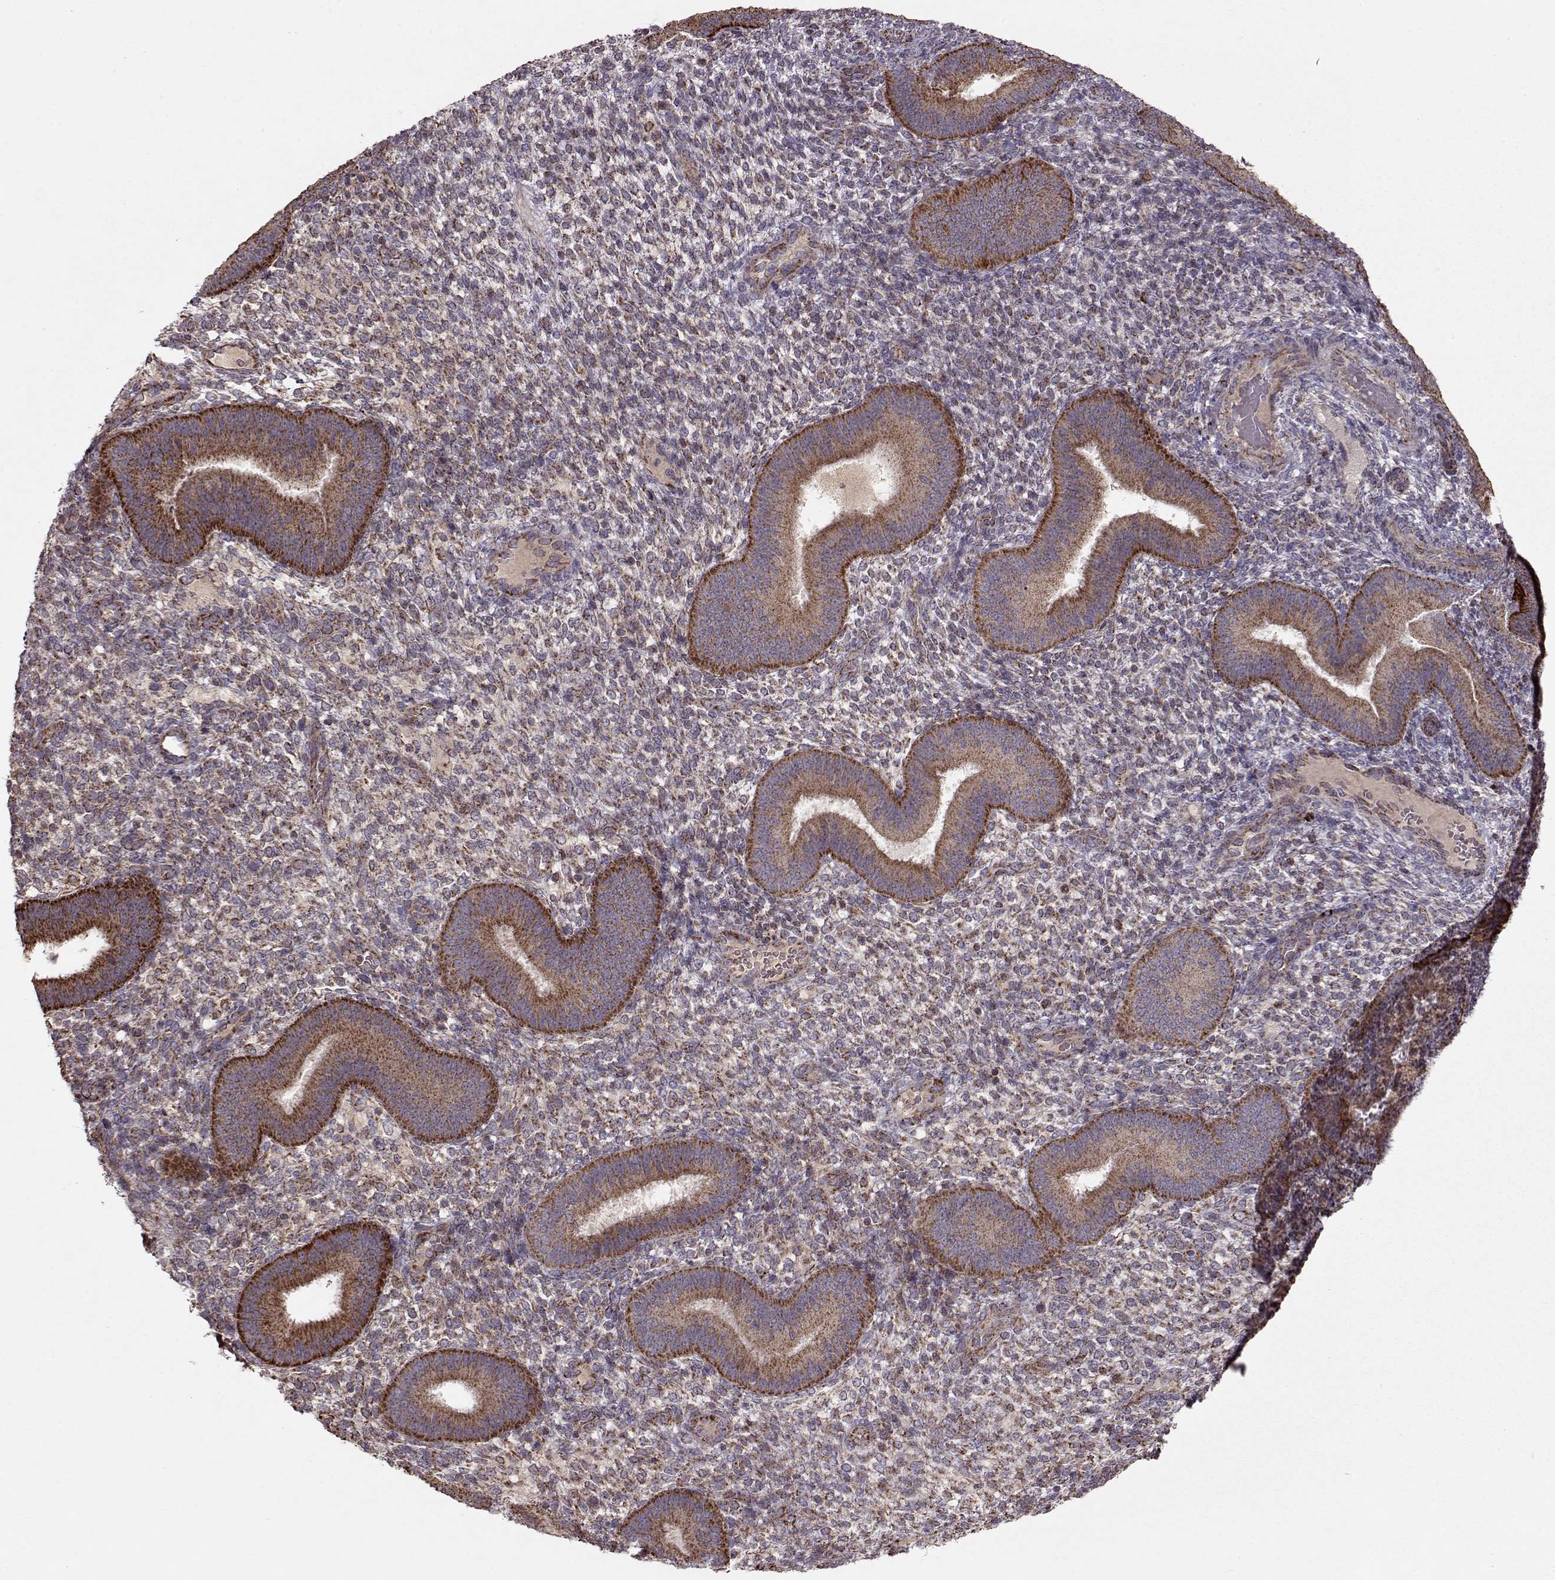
{"staining": {"intensity": "moderate", "quantity": "25%-75%", "location": "cytoplasmic/membranous"}, "tissue": "endometrium", "cell_type": "Cells in endometrial stroma", "image_type": "normal", "snomed": [{"axis": "morphology", "description": "Normal tissue, NOS"}, {"axis": "topography", "description": "Endometrium"}], "caption": "Endometrium was stained to show a protein in brown. There is medium levels of moderate cytoplasmic/membranous staining in about 25%-75% of cells in endometrial stroma.", "gene": "CMTM3", "patient": {"sex": "female", "age": 39}}